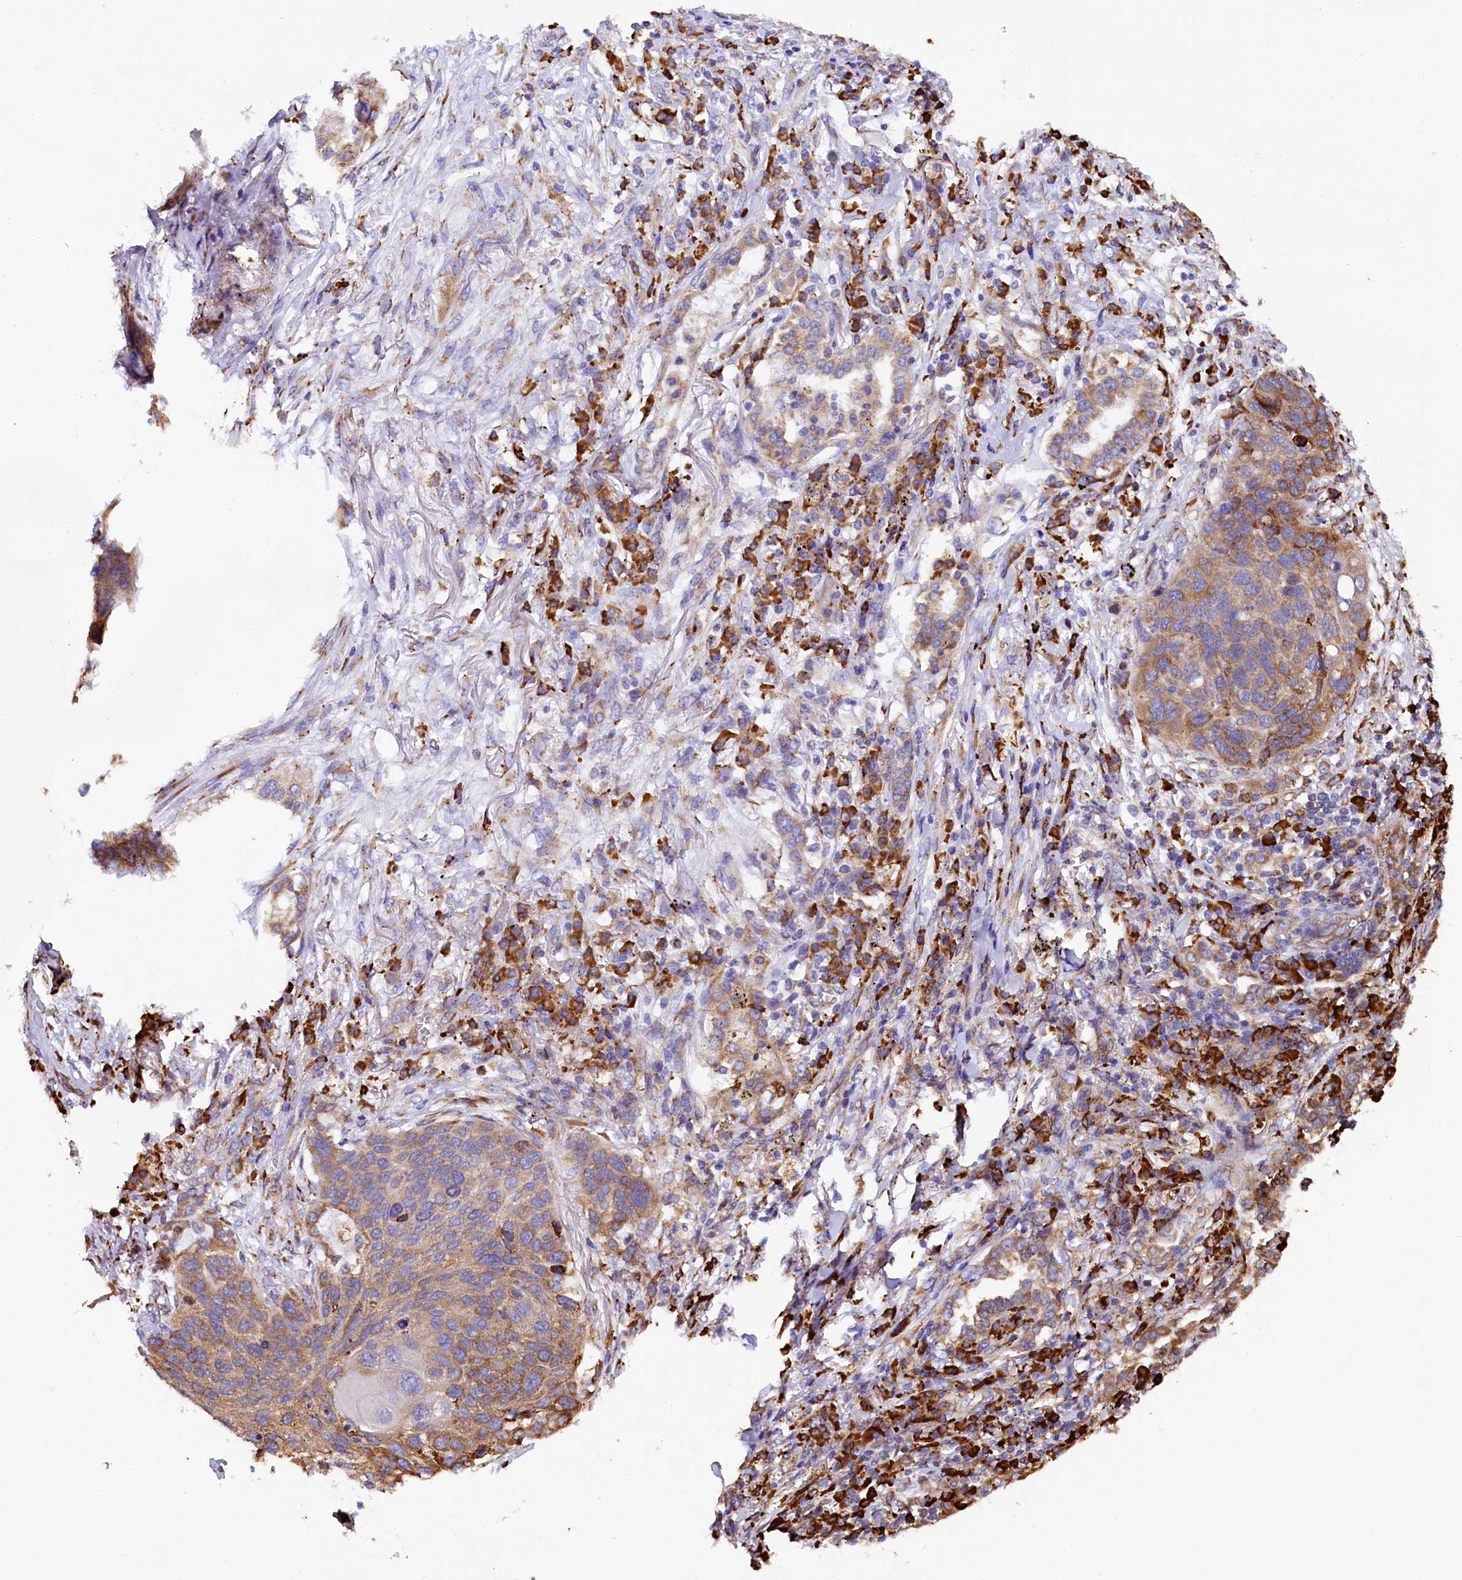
{"staining": {"intensity": "moderate", "quantity": "<25%", "location": "cytoplasmic/membranous"}, "tissue": "lung cancer", "cell_type": "Tumor cells", "image_type": "cancer", "snomed": [{"axis": "morphology", "description": "Squamous cell carcinoma, NOS"}, {"axis": "topography", "description": "Lung"}], "caption": "Protein staining reveals moderate cytoplasmic/membranous expression in about <25% of tumor cells in squamous cell carcinoma (lung). (IHC, brightfield microscopy, high magnification).", "gene": "CAPS2", "patient": {"sex": "female", "age": 63}}